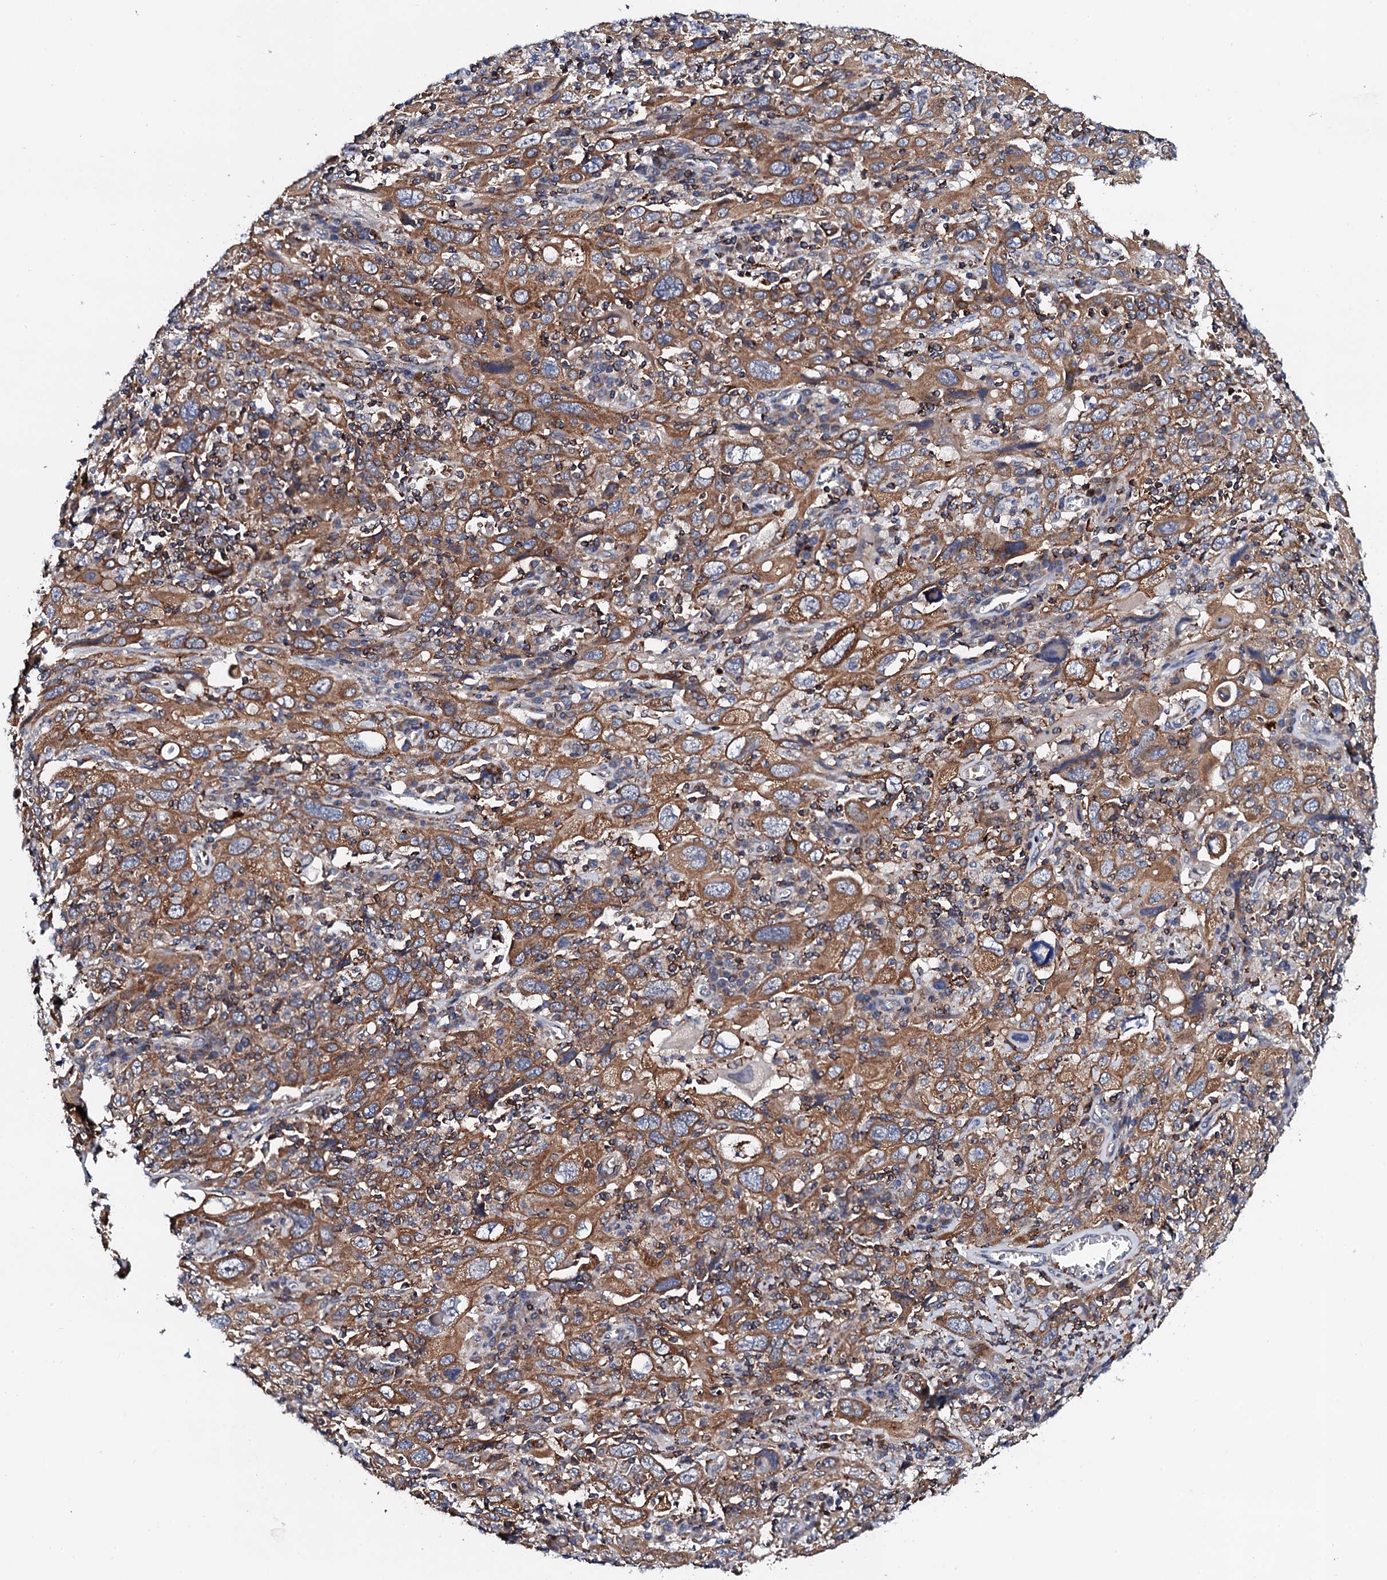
{"staining": {"intensity": "moderate", "quantity": ">75%", "location": "cytoplasmic/membranous"}, "tissue": "cervical cancer", "cell_type": "Tumor cells", "image_type": "cancer", "snomed": [{"axis": "morphology", "description": "Squamous cell carcinoma, NOS"}, {"axis": "topography", "description": "Cervix"}], "caption": "Human cervical squamous cell carcinoma stained with a protein marker shows moderate staining in tumor cells.", "gene": "COG4", "patient": {"sex": "female", "age": 46}}